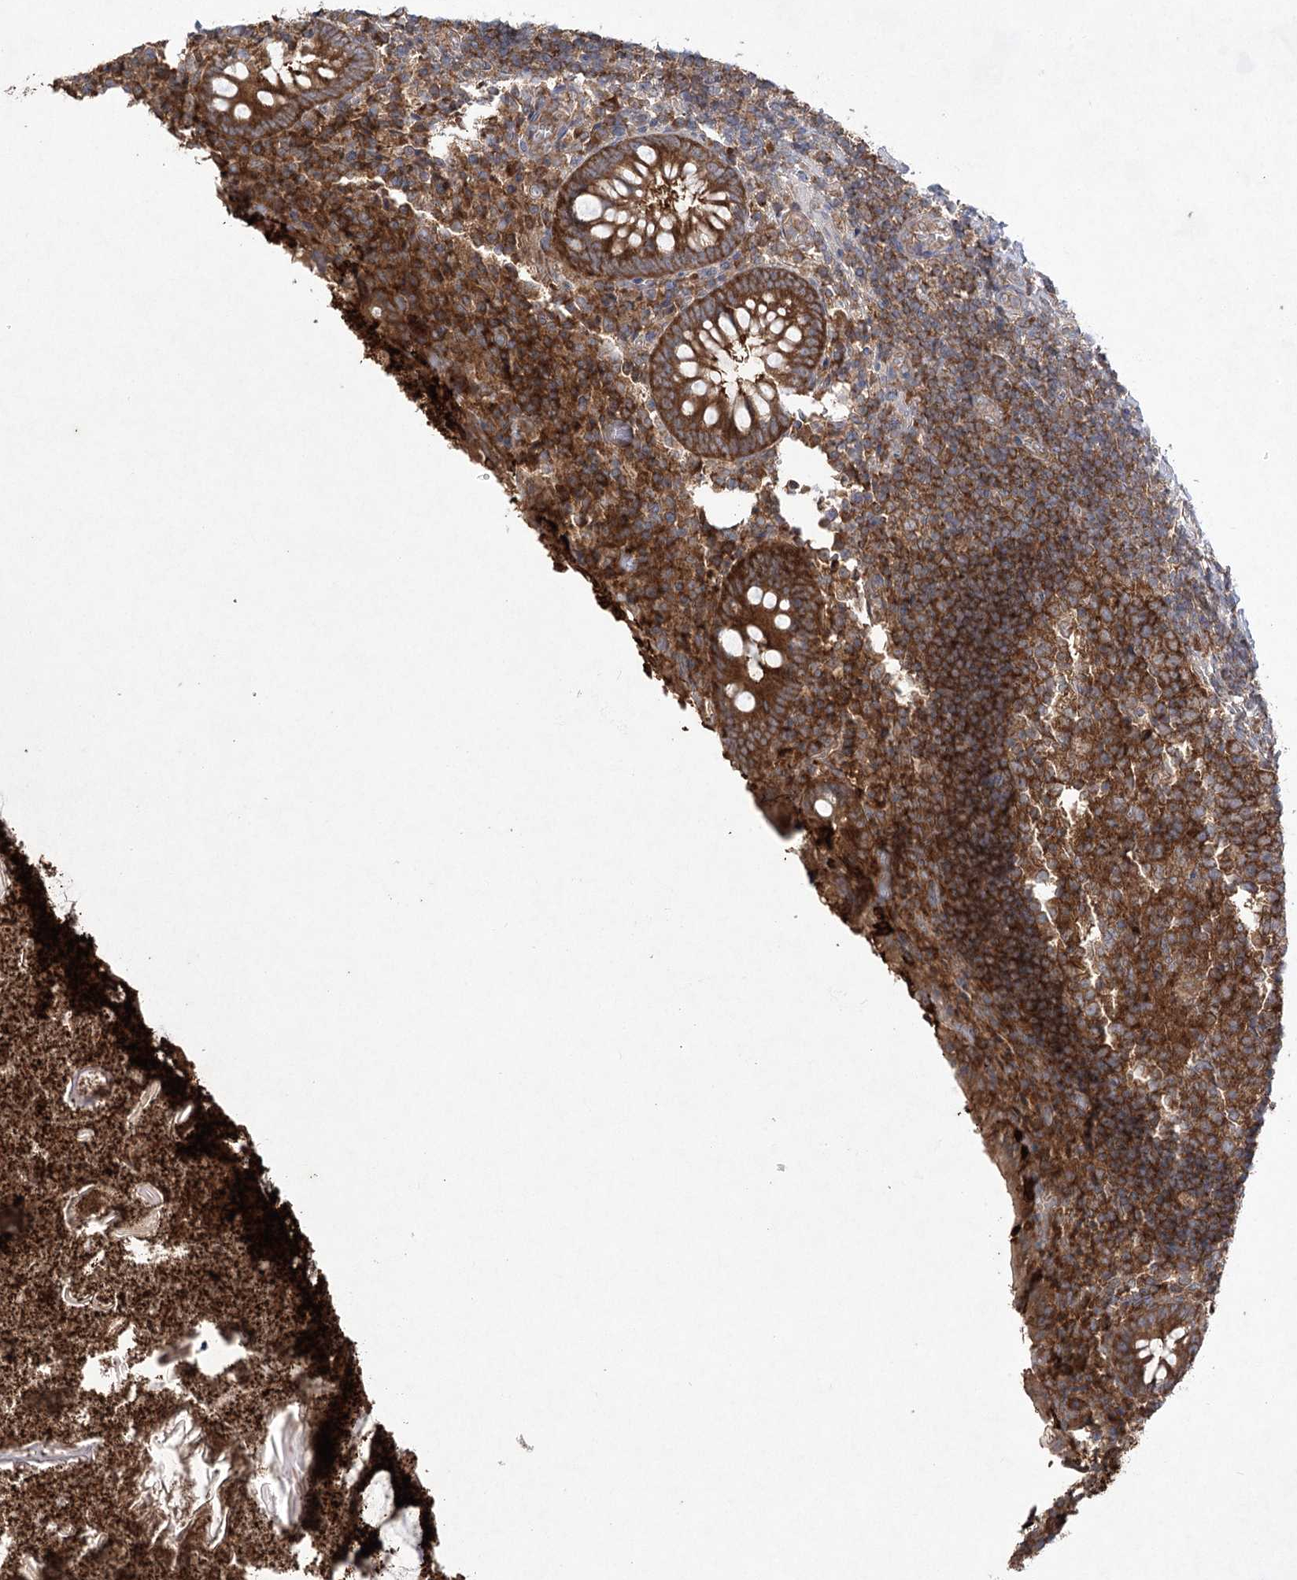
{"staining": {"intensity": "moderate", "quantity": ">75%", "location": "cytoplasmic/membranous"}, "tissue": "appendix", "cell_type": "Glandular cells", "image_type": "normal", "snomed": [{"axis": "morphology", "description": "Normal tissue, NOS"}, {"axis": "topography", "description": "Appendix"}], "caption": "Glandular cells show moderate cytoplasmic/membranous positivity in about >75% of cells in normal appendix. Ihc stains the protein of interest in brown and the nuclei are stained blue.", "gene": "EIF3A", "patient": {"sex": "female", "age": 17}}